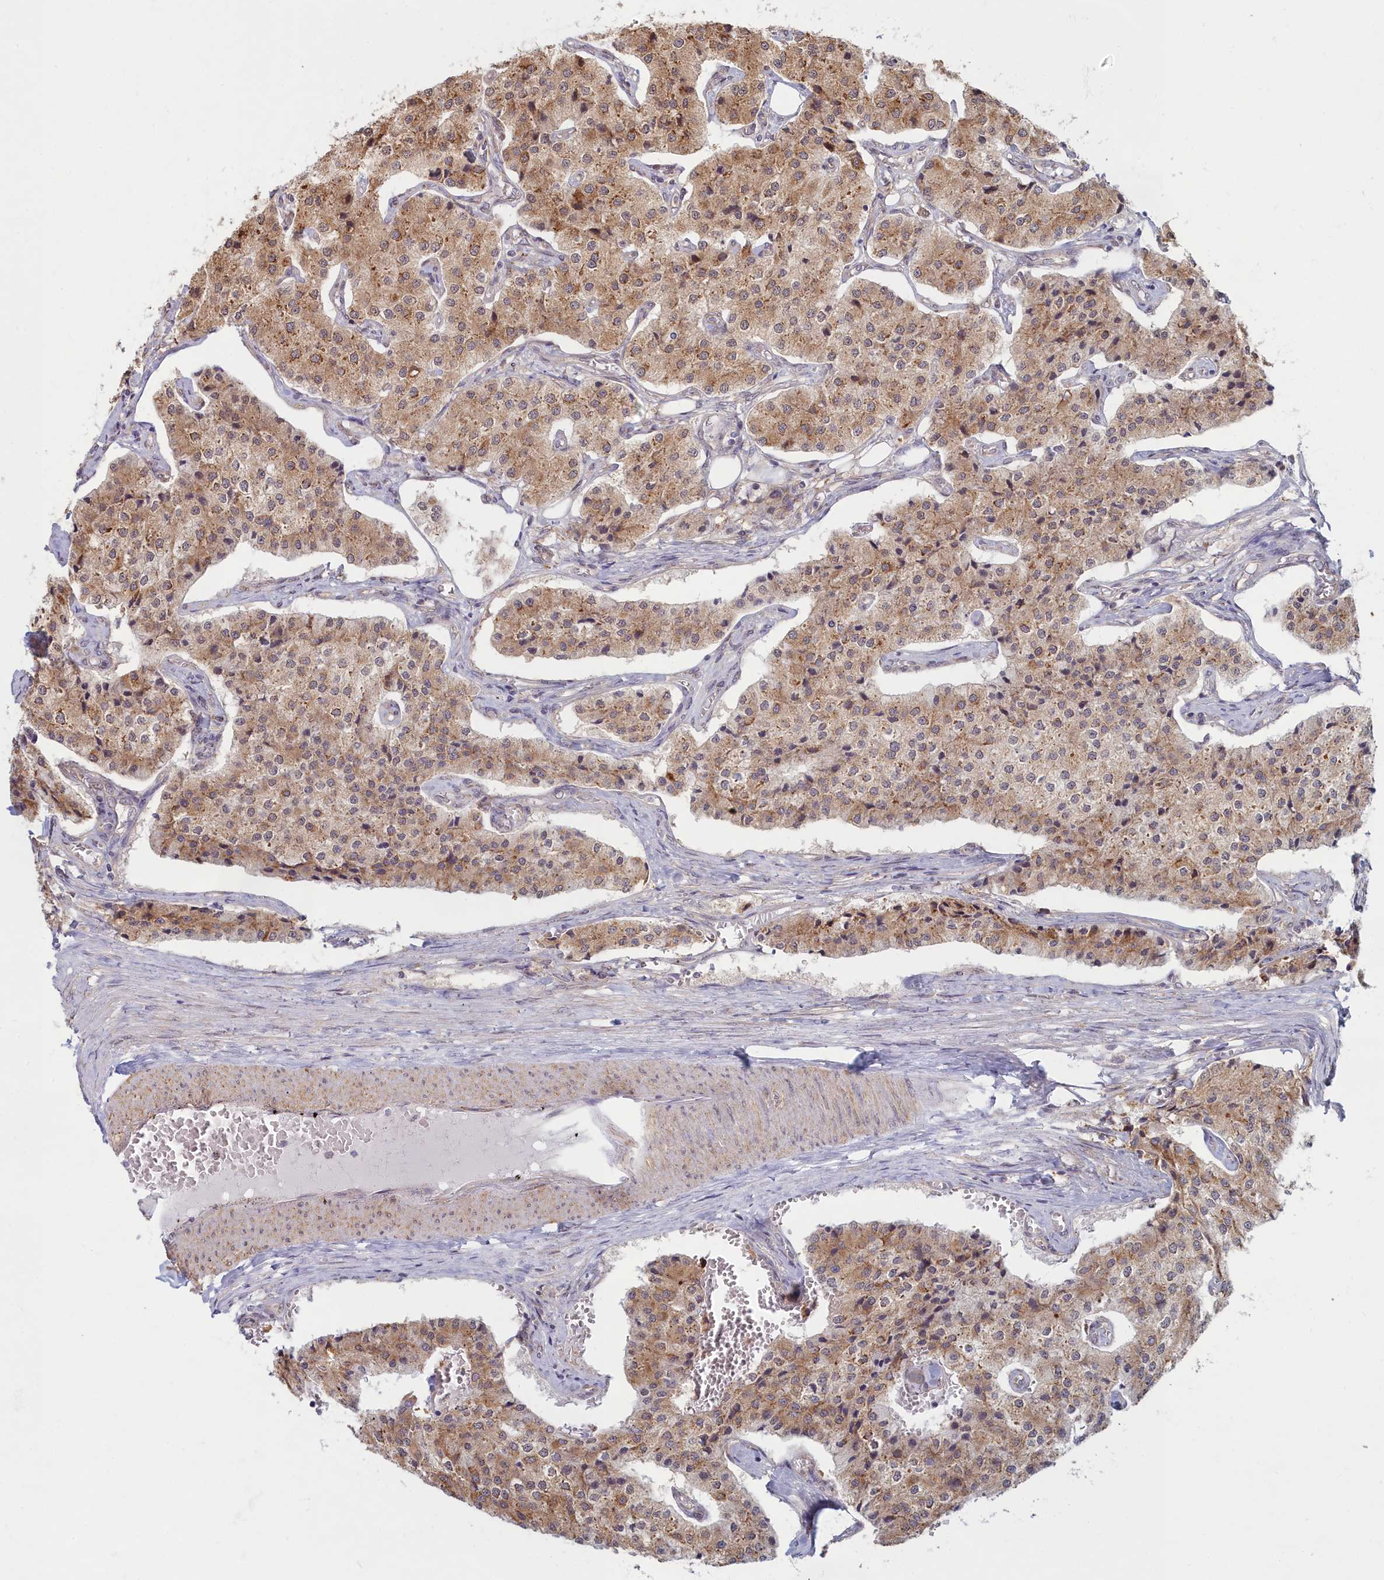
{"staining": {"intensity": "moderate", "quantity": ">75%", "location": "cytoplasmic/membranous"}, "tissue": "carcinoid", "cell_type": "Tumor cells", "image_type": "cancer", "snomed": [{"axis": "morphology", "description": "Carcinoid, malignant, NOS"}, {"axis": "topography", "description": "Colon"}], "caption": "An image showing moderate cytoplasmic/membranous staining in approximately >75% of tumor cells in carcinoid (malignant), as visualized by brown immunohistochemical staining.", "gene": "MAK16", "patient": {"sex": "female", "age": 52}}